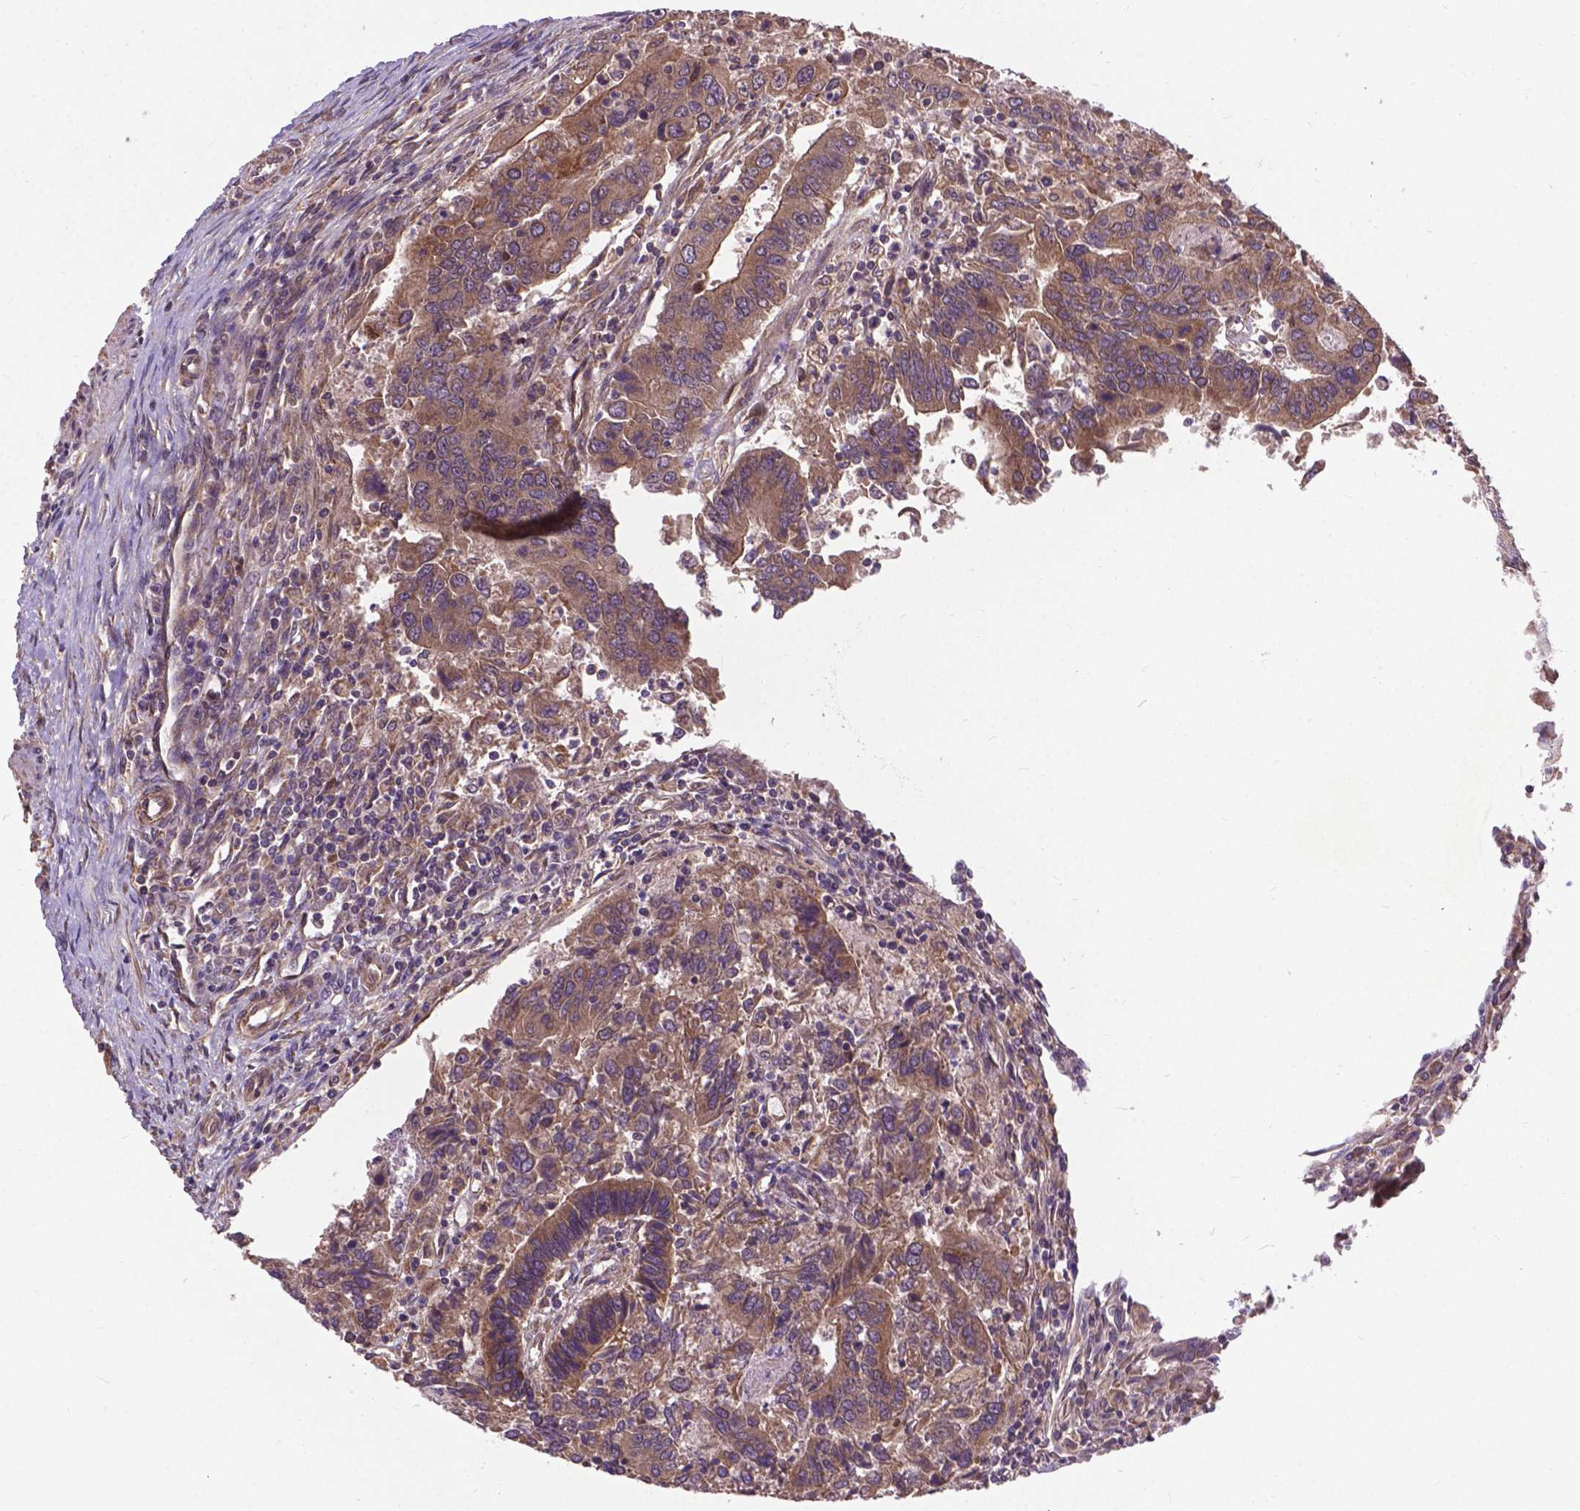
{"staining": {"intensity": "moderate", "quantity": ">75%", "location": "cytoplasmic/membranous"}, "tissue": "colorectal cancer", "cell_type": "Tumor cells", "image_type": "cancer", "snomed": [{"axis": "morphology", "description": "Adenocarcinoma, NOS"}, {"axis": "topography", "description": "Colon"}], "caption": "Approximately >75% of tumor cells in human adenocarcinoma (colorectal) display moderate cytoplasmic/membranous protein staining as visualized by brown immunohistochemical staining.", "gene": "ZNF616", "patient": {"sex": "female", "age": 67}}